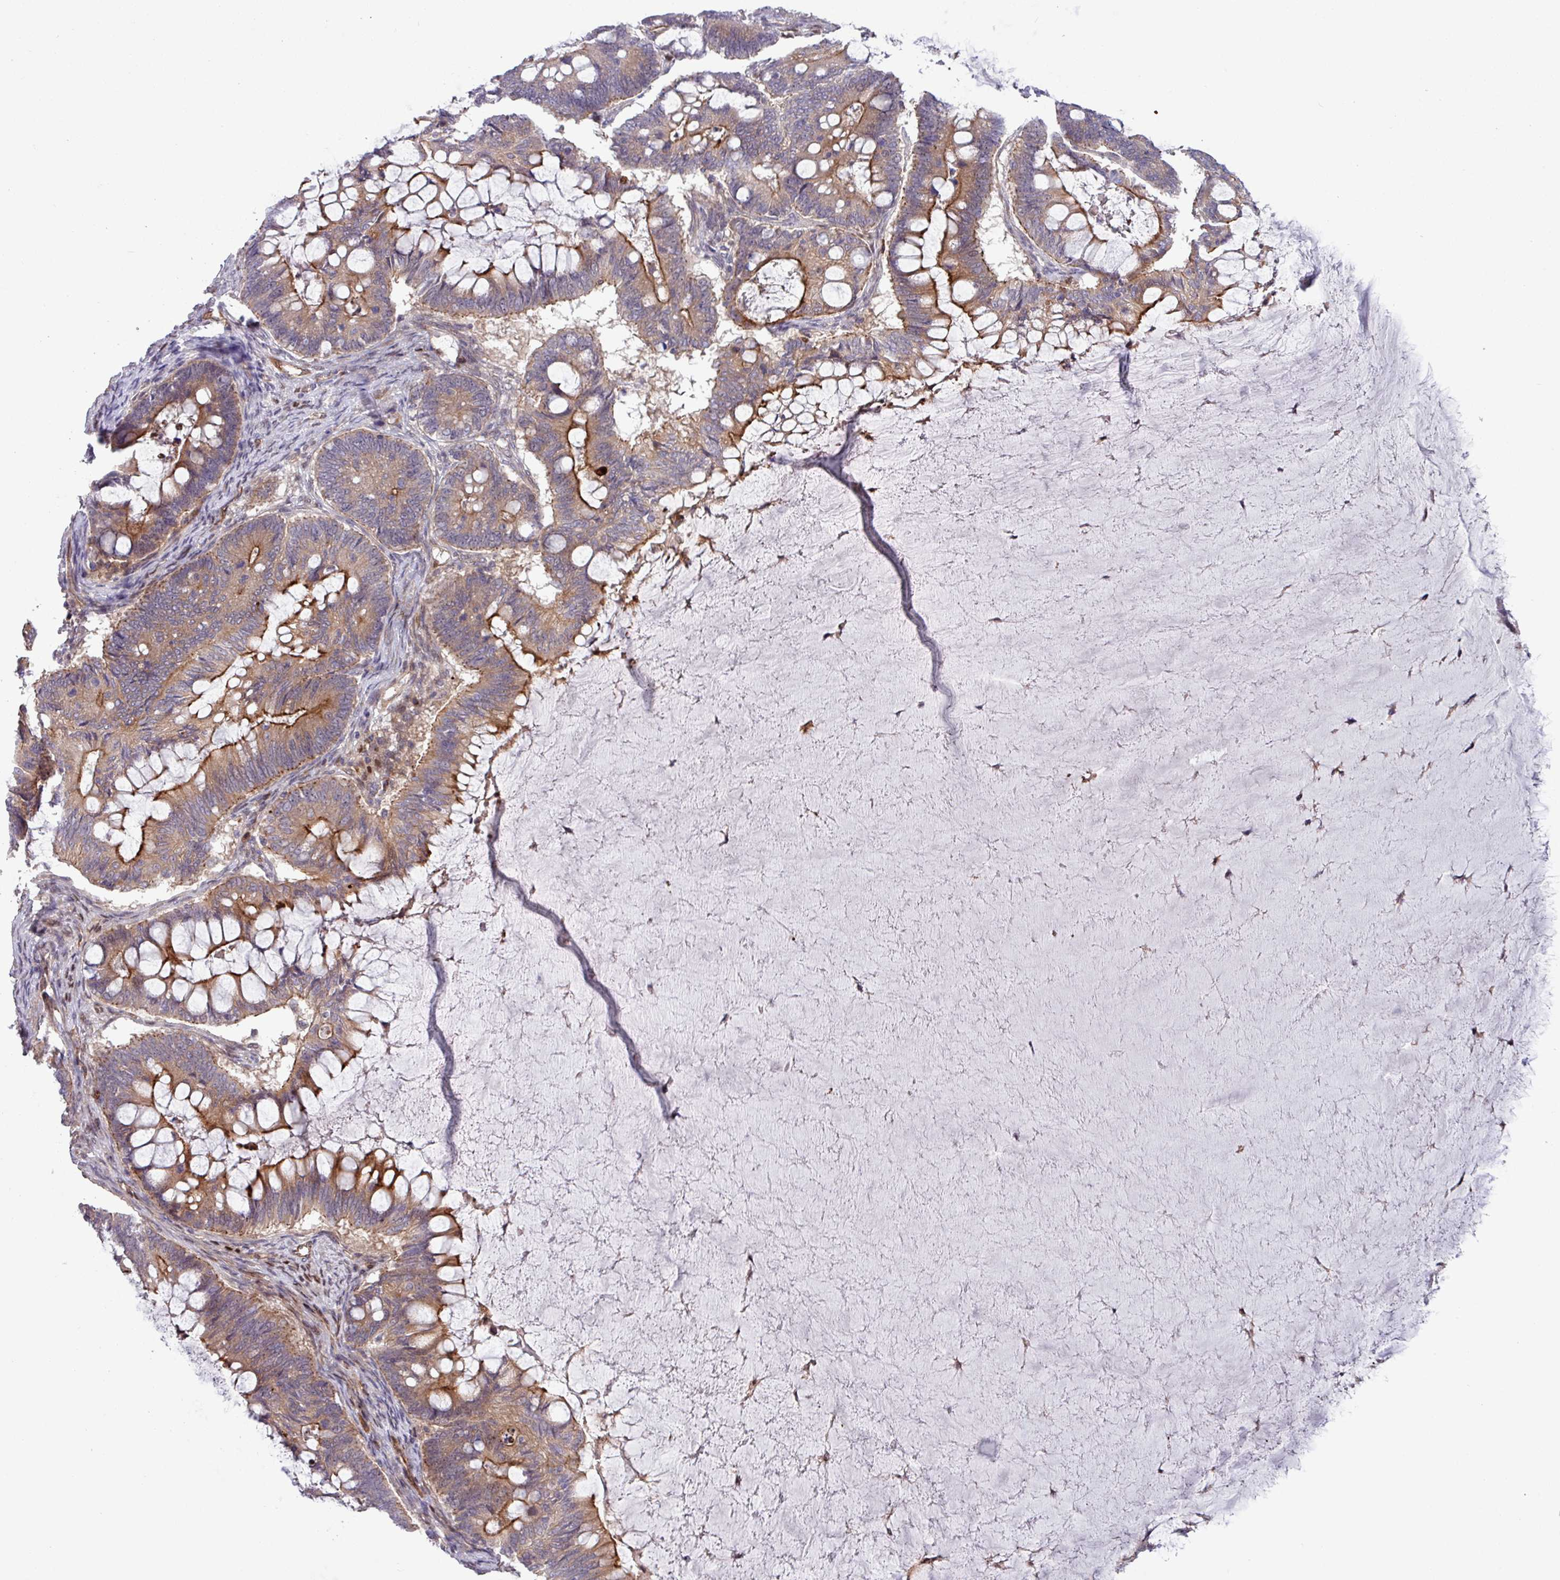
{"staining": {"intensity": "moderate", "quantity": ">75%", "location": "cytoplasmic/membranous"}, "tissue": "ovarian cancer", "cell_type": "Tumor cells", "image_type": "cancer", "snomed": [{"axis": "morphology", "description": "Cystadenocarcinoma, mucinous, NOS"}, {"axis": "topography", "description": "Ovary"}], "caption": "DAB (3,3'-diaminobenzidine) immunohistochemical staining of human ovarian cancer demonstrates moderate cytoplasmic/membranous protein staining in approximately >75% of tumor cells.", "gene": "CNTRL", "patient": {"sex": "female", "age": 61}}